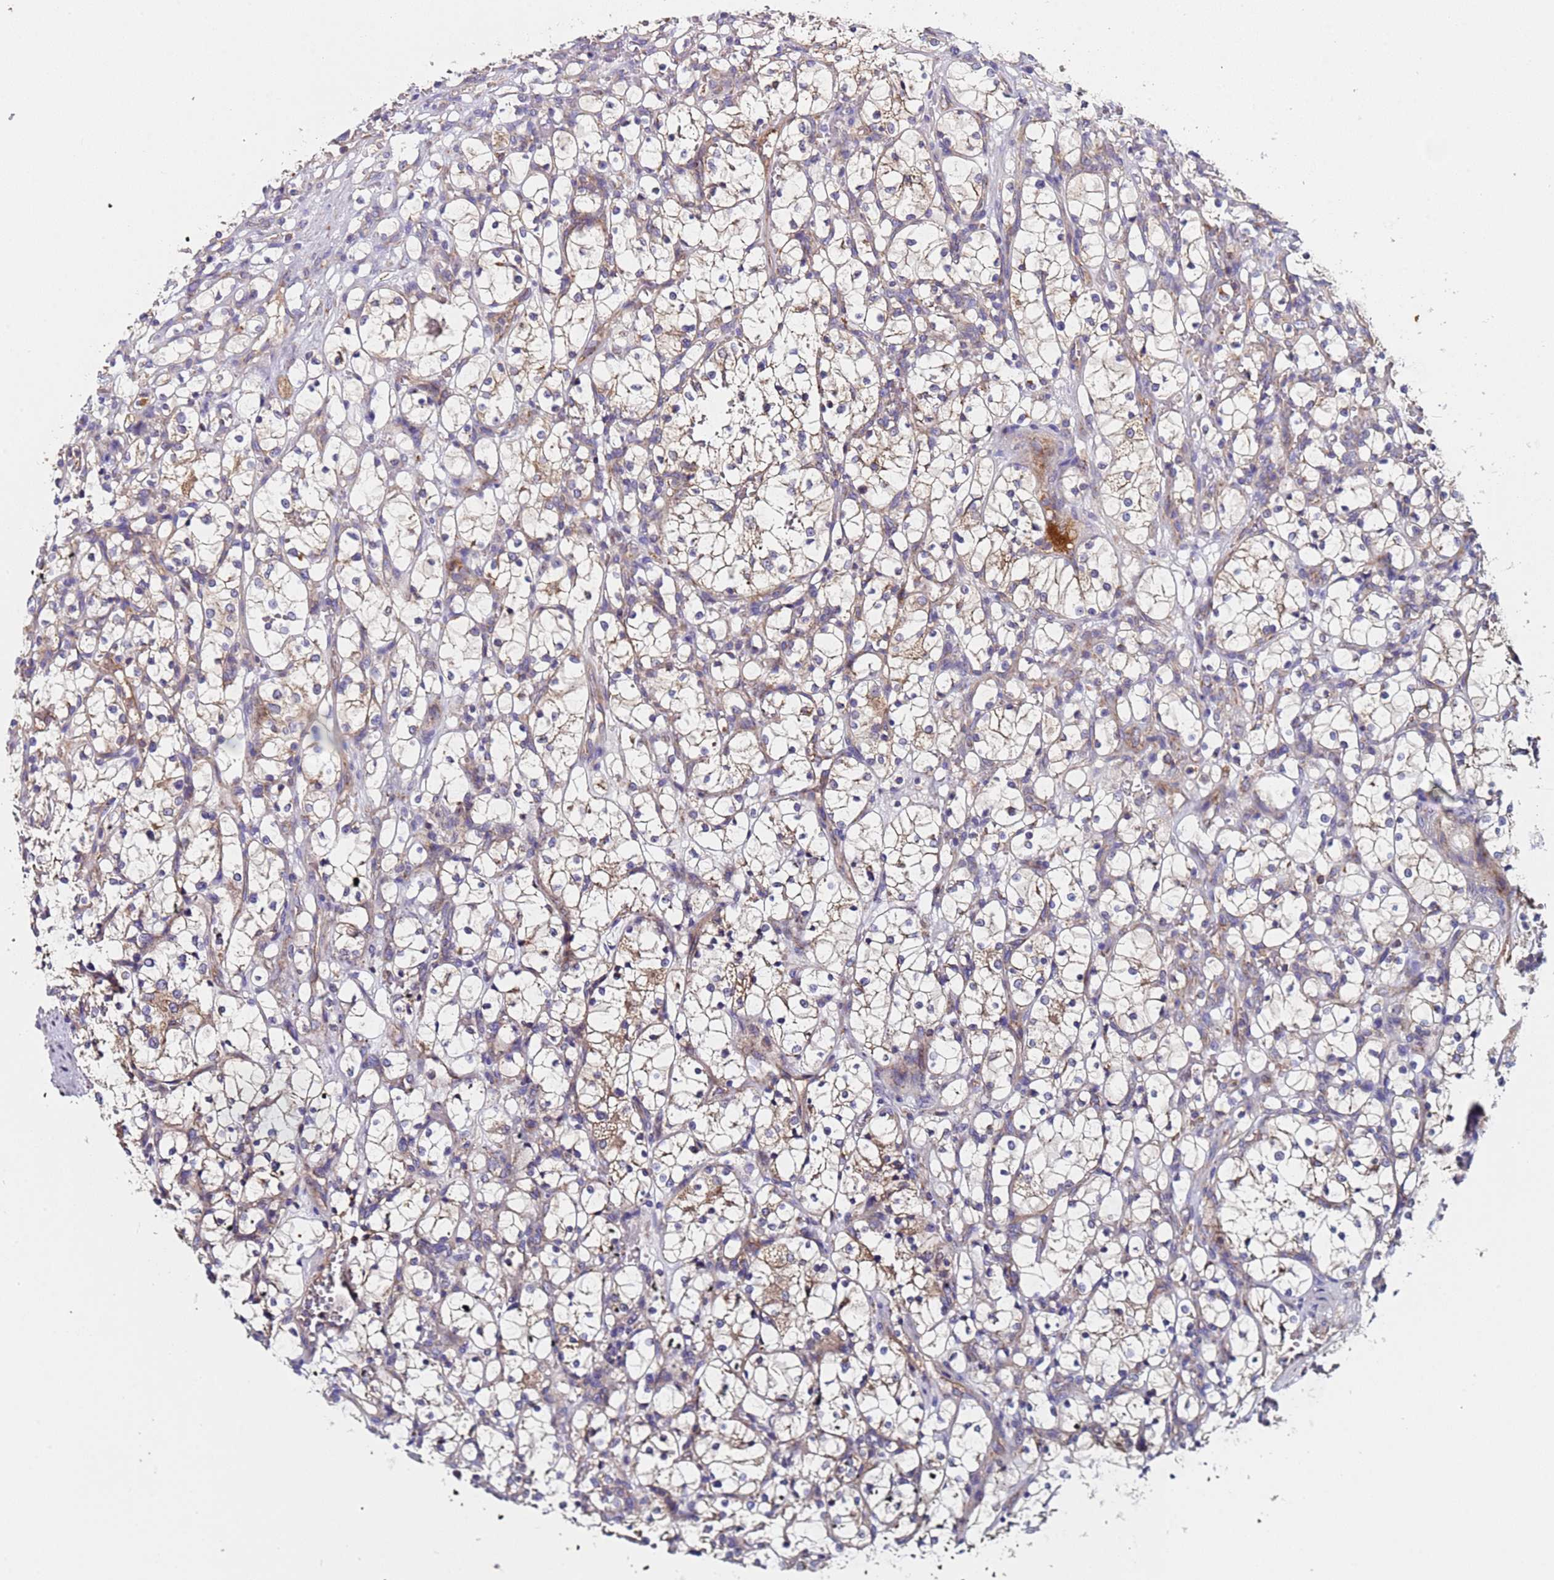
{"staining": {"intensity": "negative", "quantity": "none", "location": "none"}, "tissue": "renal cancer", "cell_type": "Tumor cells", "image_type": "cancer", "snomed": [{"axis": "morphology", "description": "Adenocarcinoma, NOS"}, {"axis": "topography", "description": "Kidney"}], "caption": "Immunohistochemistry micrograph of neoplastic tissue: human renal cancer stained with DAB exhibits no significant protein staining in tumor cells.", "gene": "TMEM126A", "patient": {"sex": "female", "age": 69}}